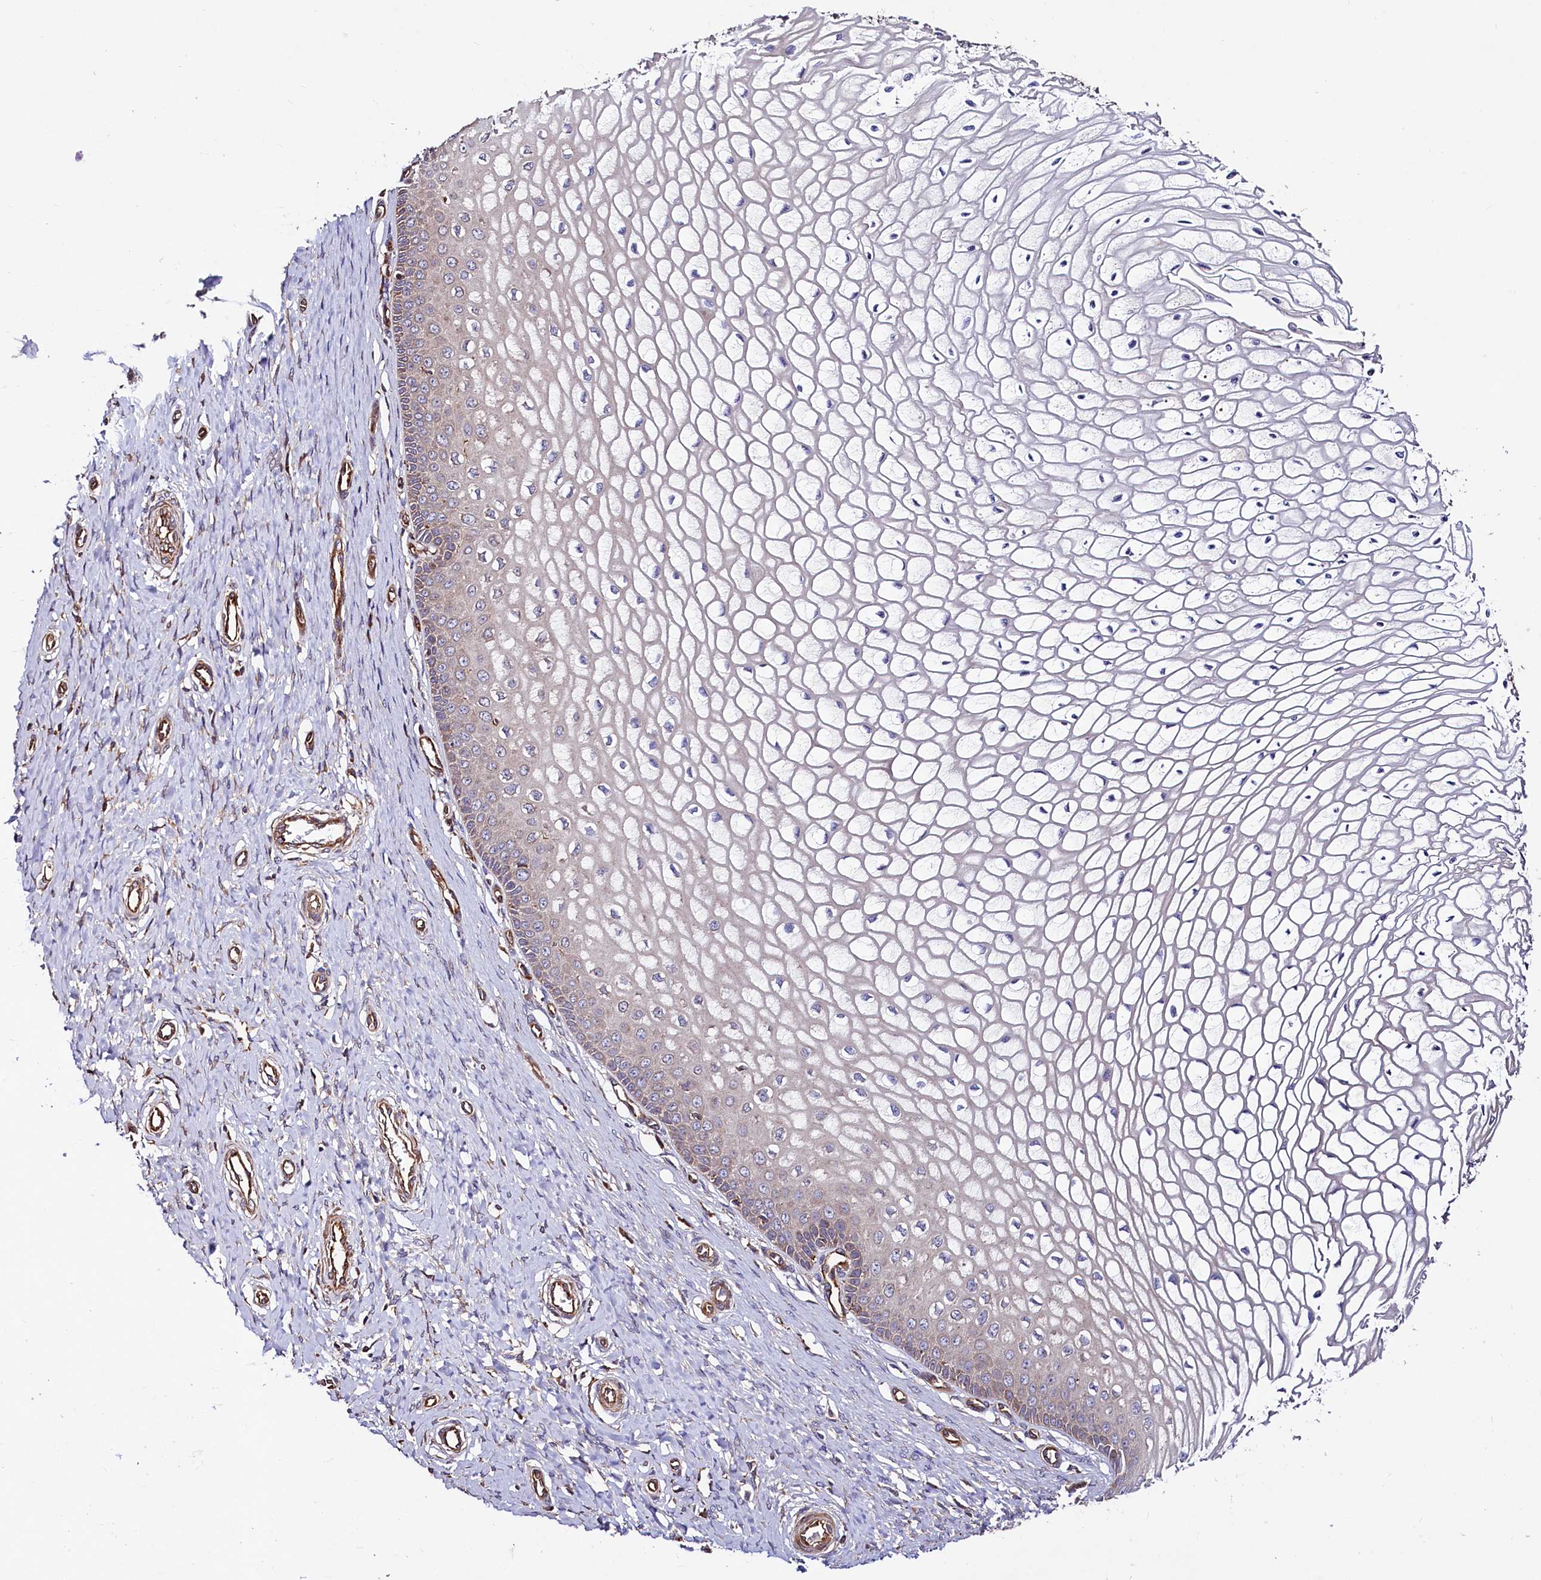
{"staining": {"intensity": "moderate", "quantity": ">75%", "location": "cytoplasmic/membranous"}, "tissue": "cervix", "cell_type": "Glandular cells", "image_type": "normal", "snomed": [{"axis": "morphology", "description": "Normal tissue, NOS"}, {"axis": "topography", "description": "Cervix"}], "caption": "Cervix stained with IHC displays moderate cytoplasmic/membranous staining in approximately >75% of glandular cells.", "gene": "KLHDC4", "patient": {"sex": "female", "age": 55}}